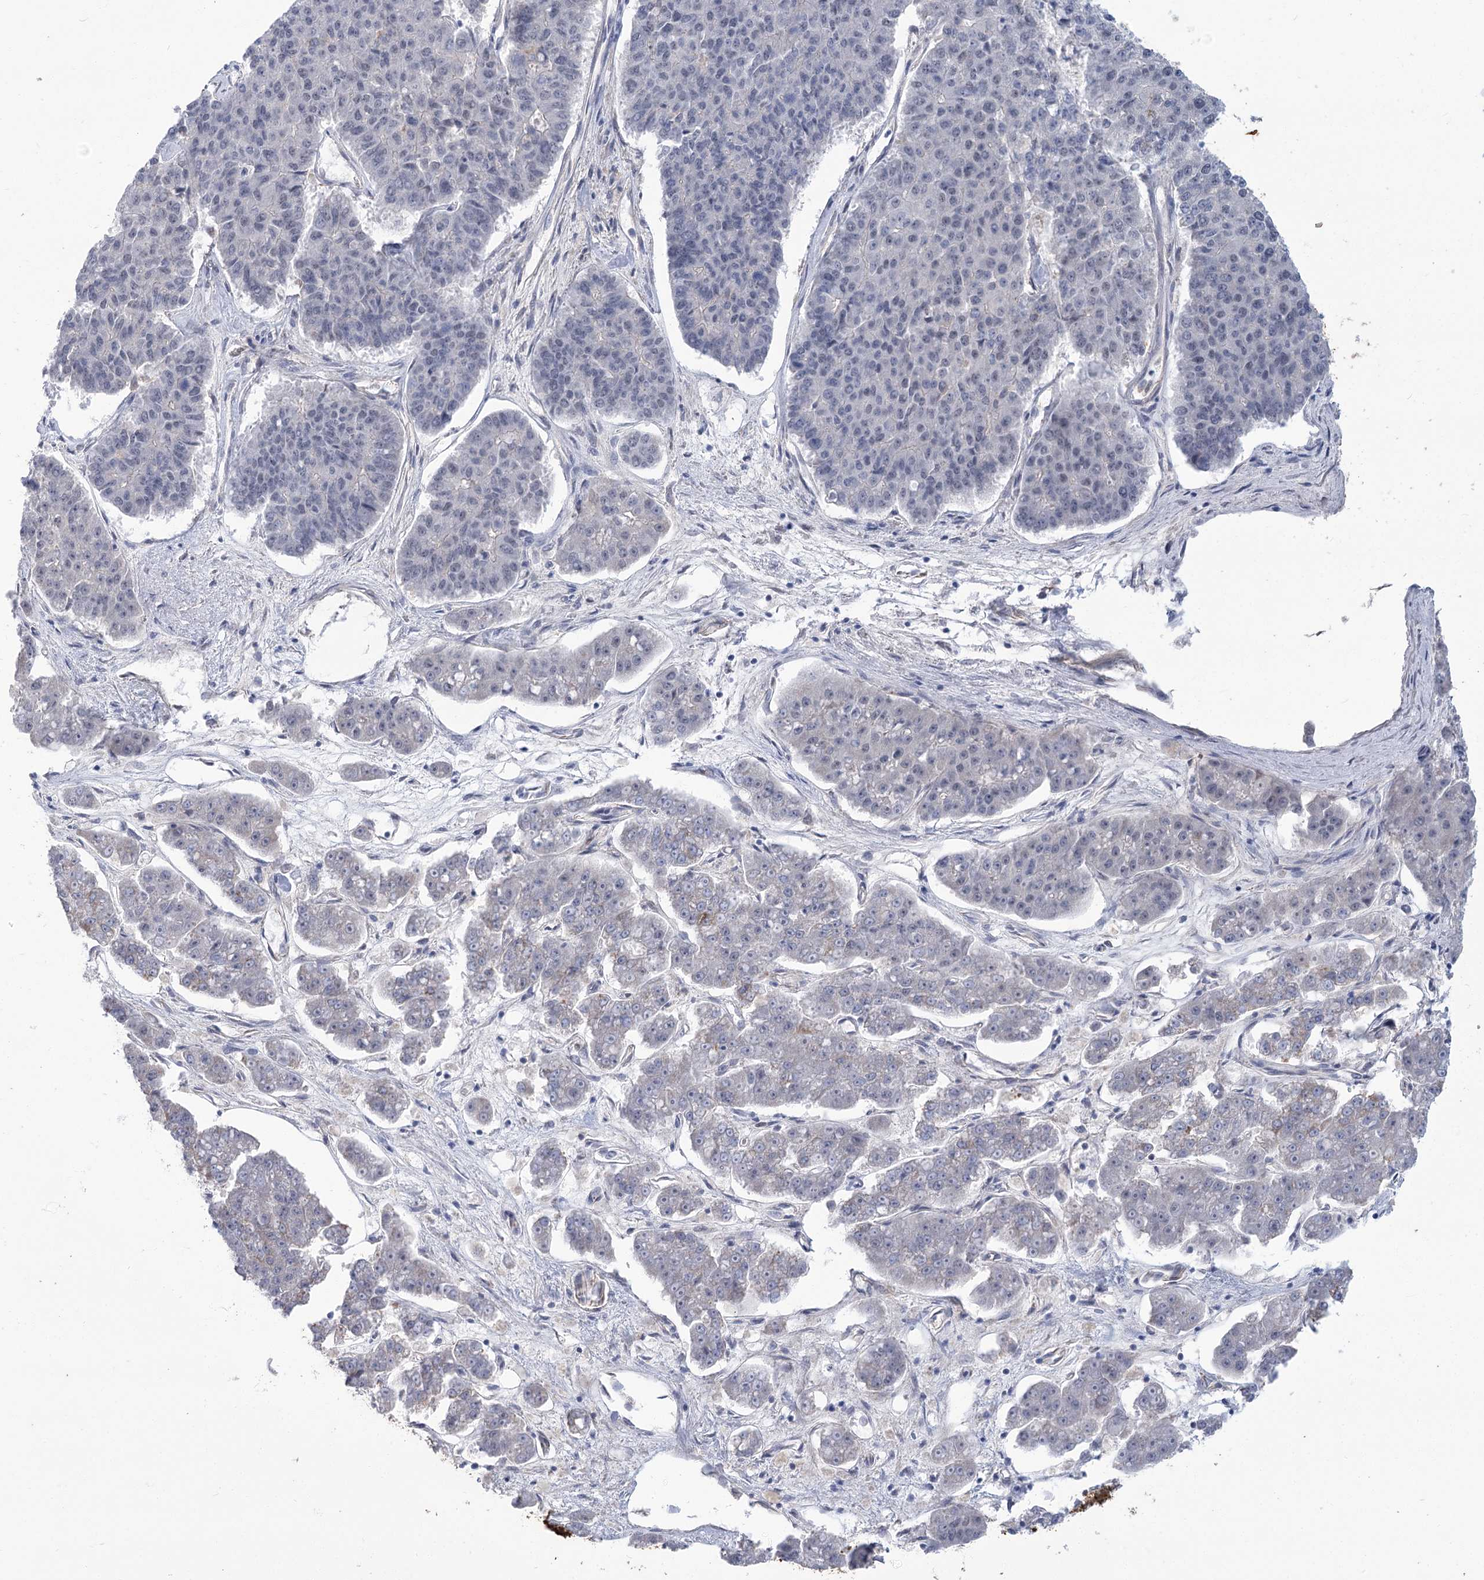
{"staining": {"intensity": "negative", "quantity": "none", "location": "none"}, "tissue": "pancreatic cancer", "cell_type": "Tumor cells", "image_type": "cancer", "snomed": [{"axis": "morphology", "description": "Adenocarcinoma, NOS"}, {"axis": "topography", "description": "Pancreas"}], "caption": "Immunohistochemistry (IHC) of pancreatic cancer (adenocarcinoma) displays no positivity in tumor cells. The staining was performed using DAB to visualize the protein expression in brown, while the nuclei were stained in blue with hematoxylin (Magnification: 20x).", "gene": "THAP6", "patient": {"sex": "male", "age": 50}}